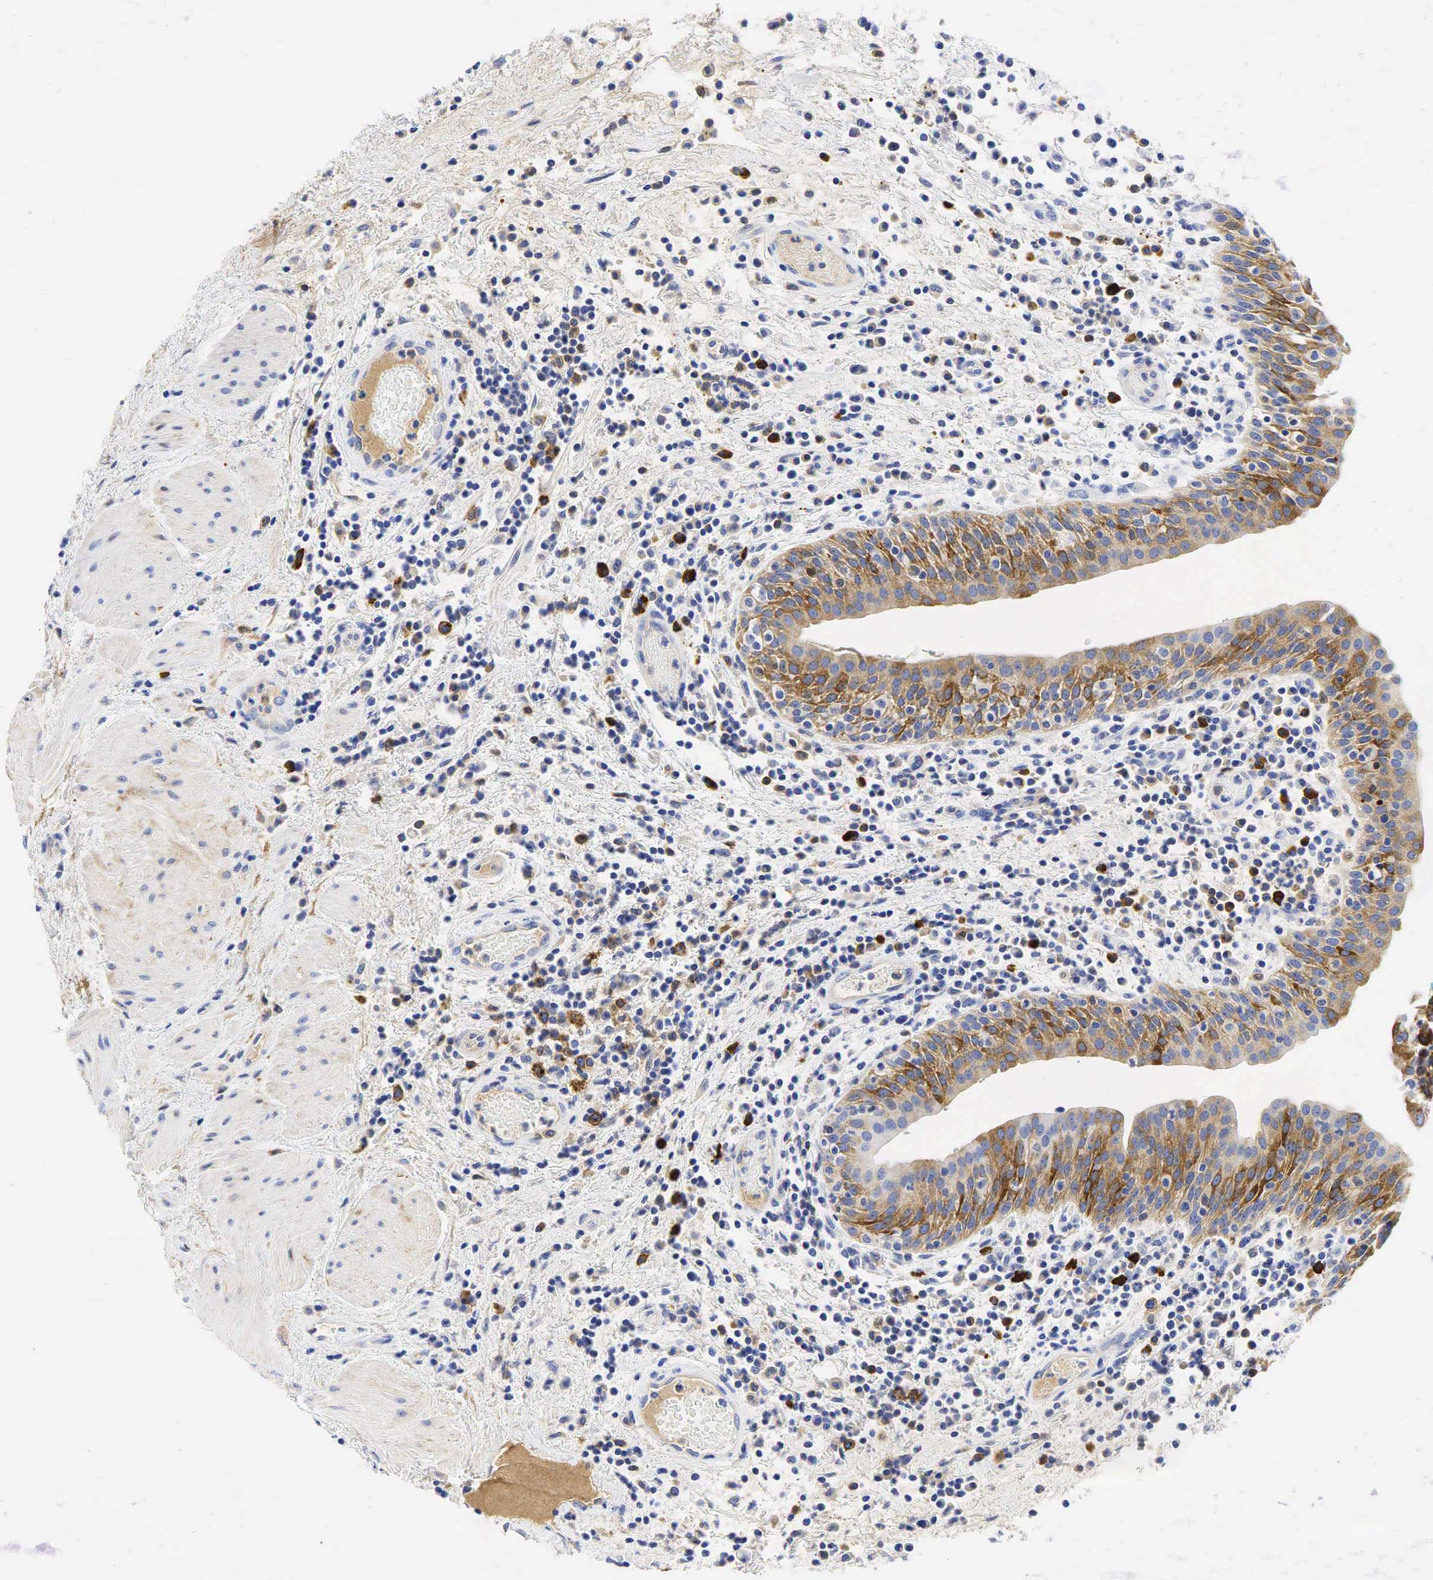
{"staining": {"intensity": "moderate", "quantity": "25%-75%", "location": "cytoplasmic/membranous"}, "tissue": "urinary bladder", "cell_type": "Urothelial cells", "image_type": "normal", "snomed": [{"axis": "morphology", "description": "Normal tissue, NOS"}, {"axis": "topography", "description": "Urinary bladder"}], "caption": "Urothelial cells exhibit medium levels of moderate cytoplasmic/membranous expression in about 25%-75% of cells in unremarkable human urinary bladder.", "gene": "TNFRSF8", "patient": {"sex": "female", "age": 84}}